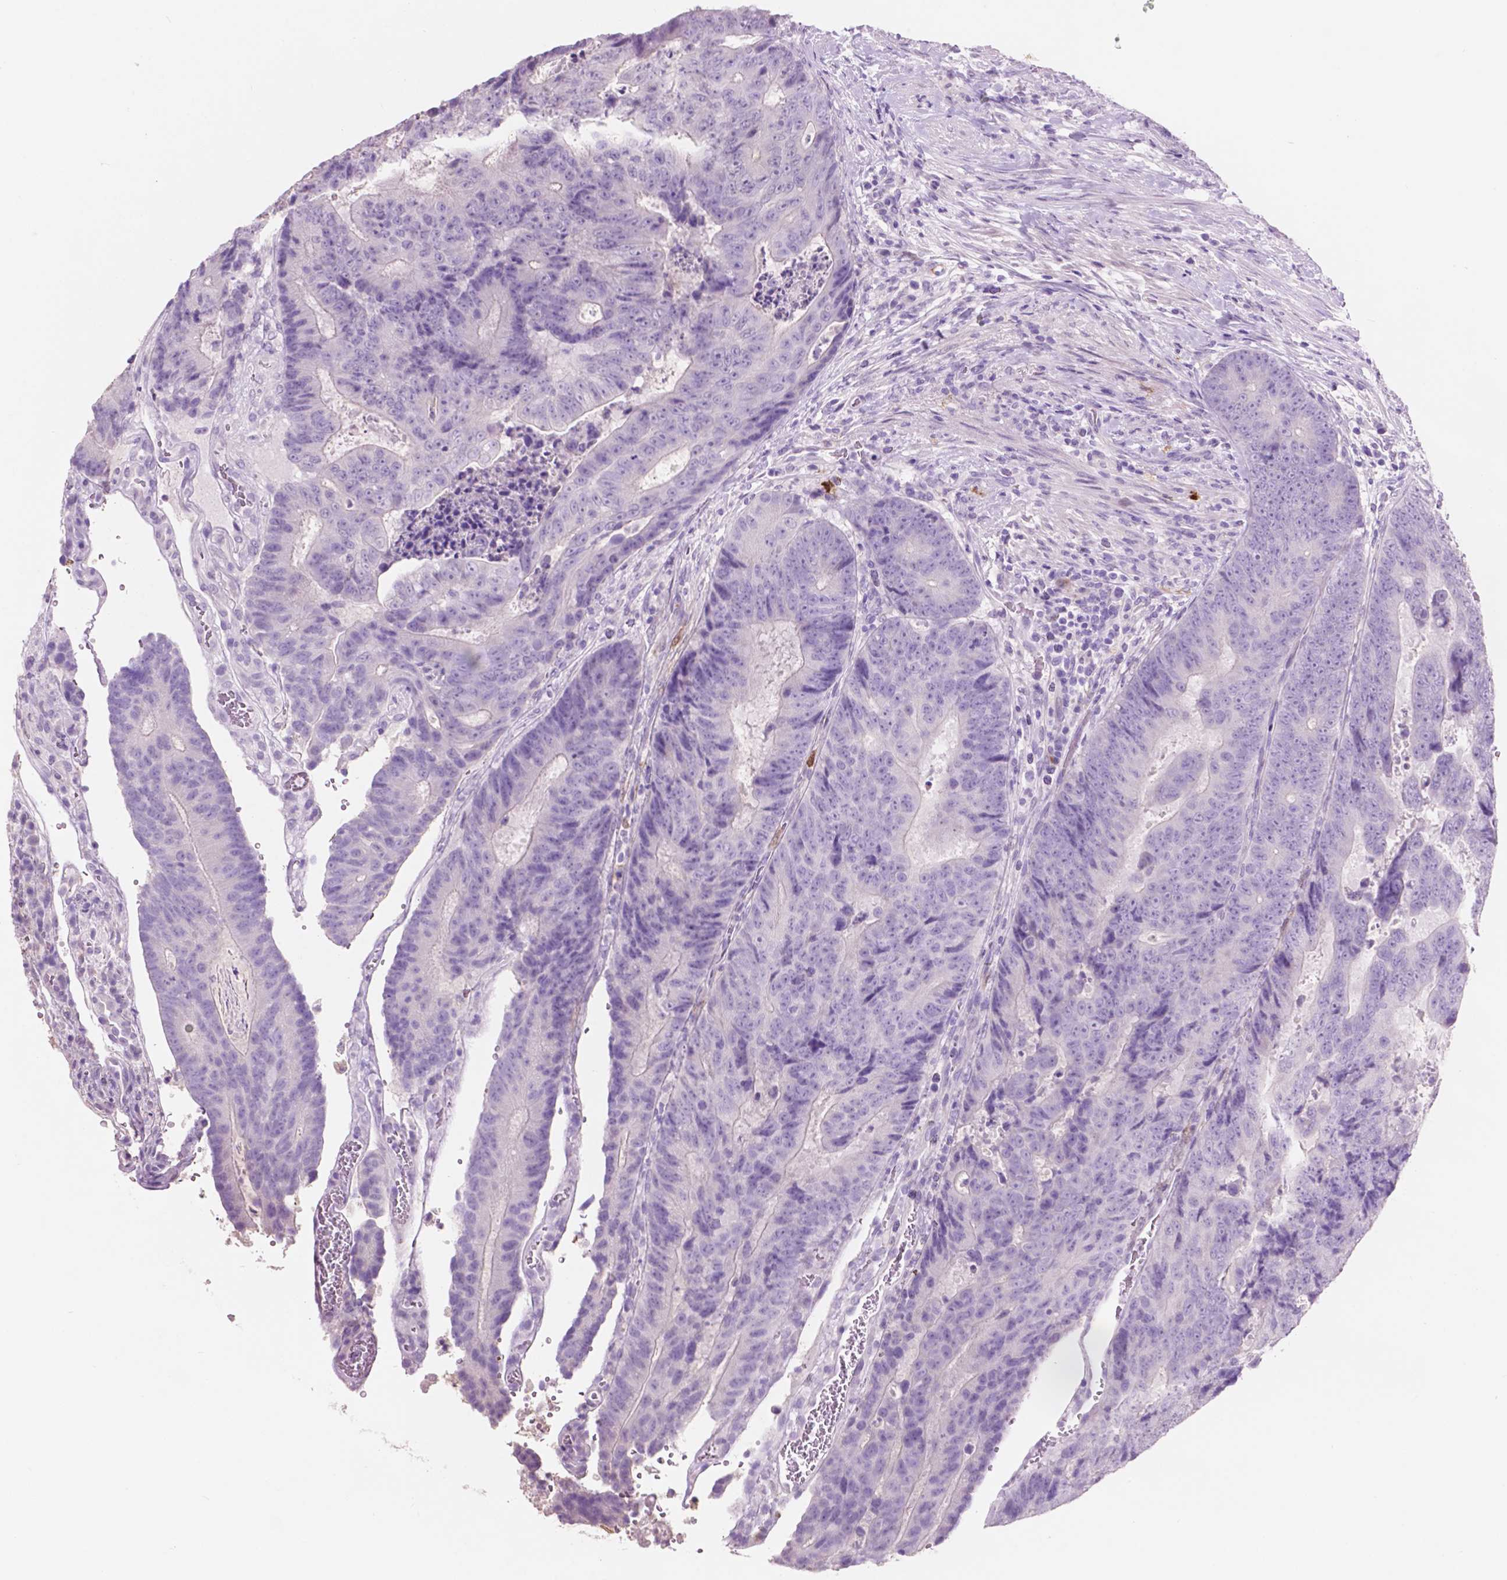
{"staining": {"intensity": "negative", "quantity": "none", "location": "none"}, "tissue": "colorectal cancer", "cell_type": "Tumor cells", "image_type": "cancer", "snomed": [{"axis": "morphology", "description": "Adenocarcinoma, NOS"}, {"axis": "topography", "description": "Colon"}], "caption": "High power microscopy photomicrograph of an immunohistochemistry (IHC) photomicrograph of colorectal adenocarcinoma, revealing no significant staining in tumor cells. Nuclei are stained in blue.", "gene": "IDO1", "patient": {"sex": "female", "age": 48}}